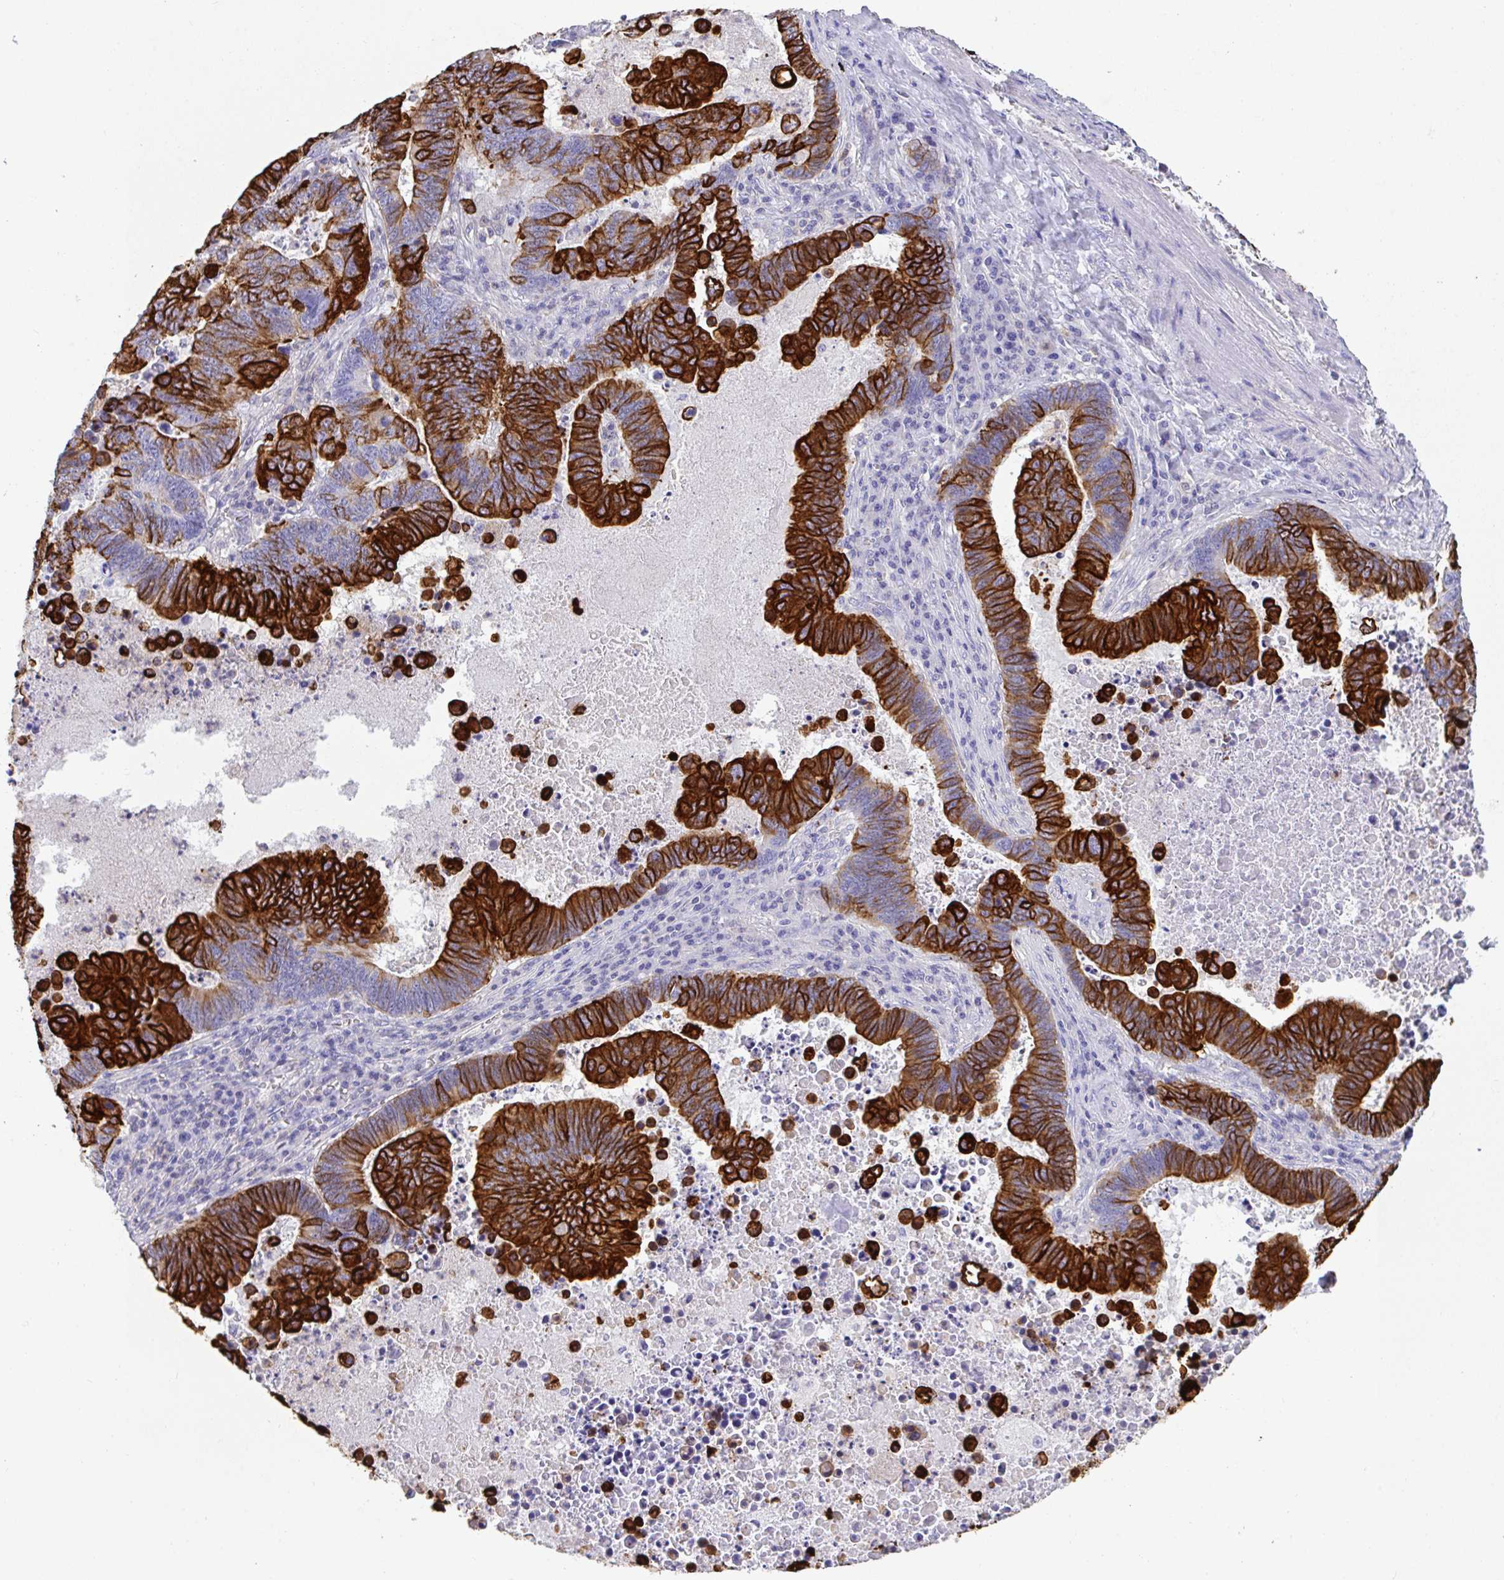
{"staining": {"intensity": "strong", "quantity": ">75%", "location": "cytoplasmic/membranous"}, "tissue": "lung cancer", "cell_type": "Tumor cells", "image_type": "cancer", "snomed": [{"axis": "morphology", "description": "Aneuploidy"}, {"axis": "morphology", "description": "Adenocarcinoma, NOS"}, {"axis": "morphology", "description": "Adenocarcinoma primary or metastatic"}, {"axis": "topography", "description": "Lung"}], "caption": "Protein analysis of lung cancer tissue reveals strong cytoplasmic/membranous staining in about >75% of tumor cells.", "gene": "TNFAIP8", "patient": {"sex": "female", "age": 75}}